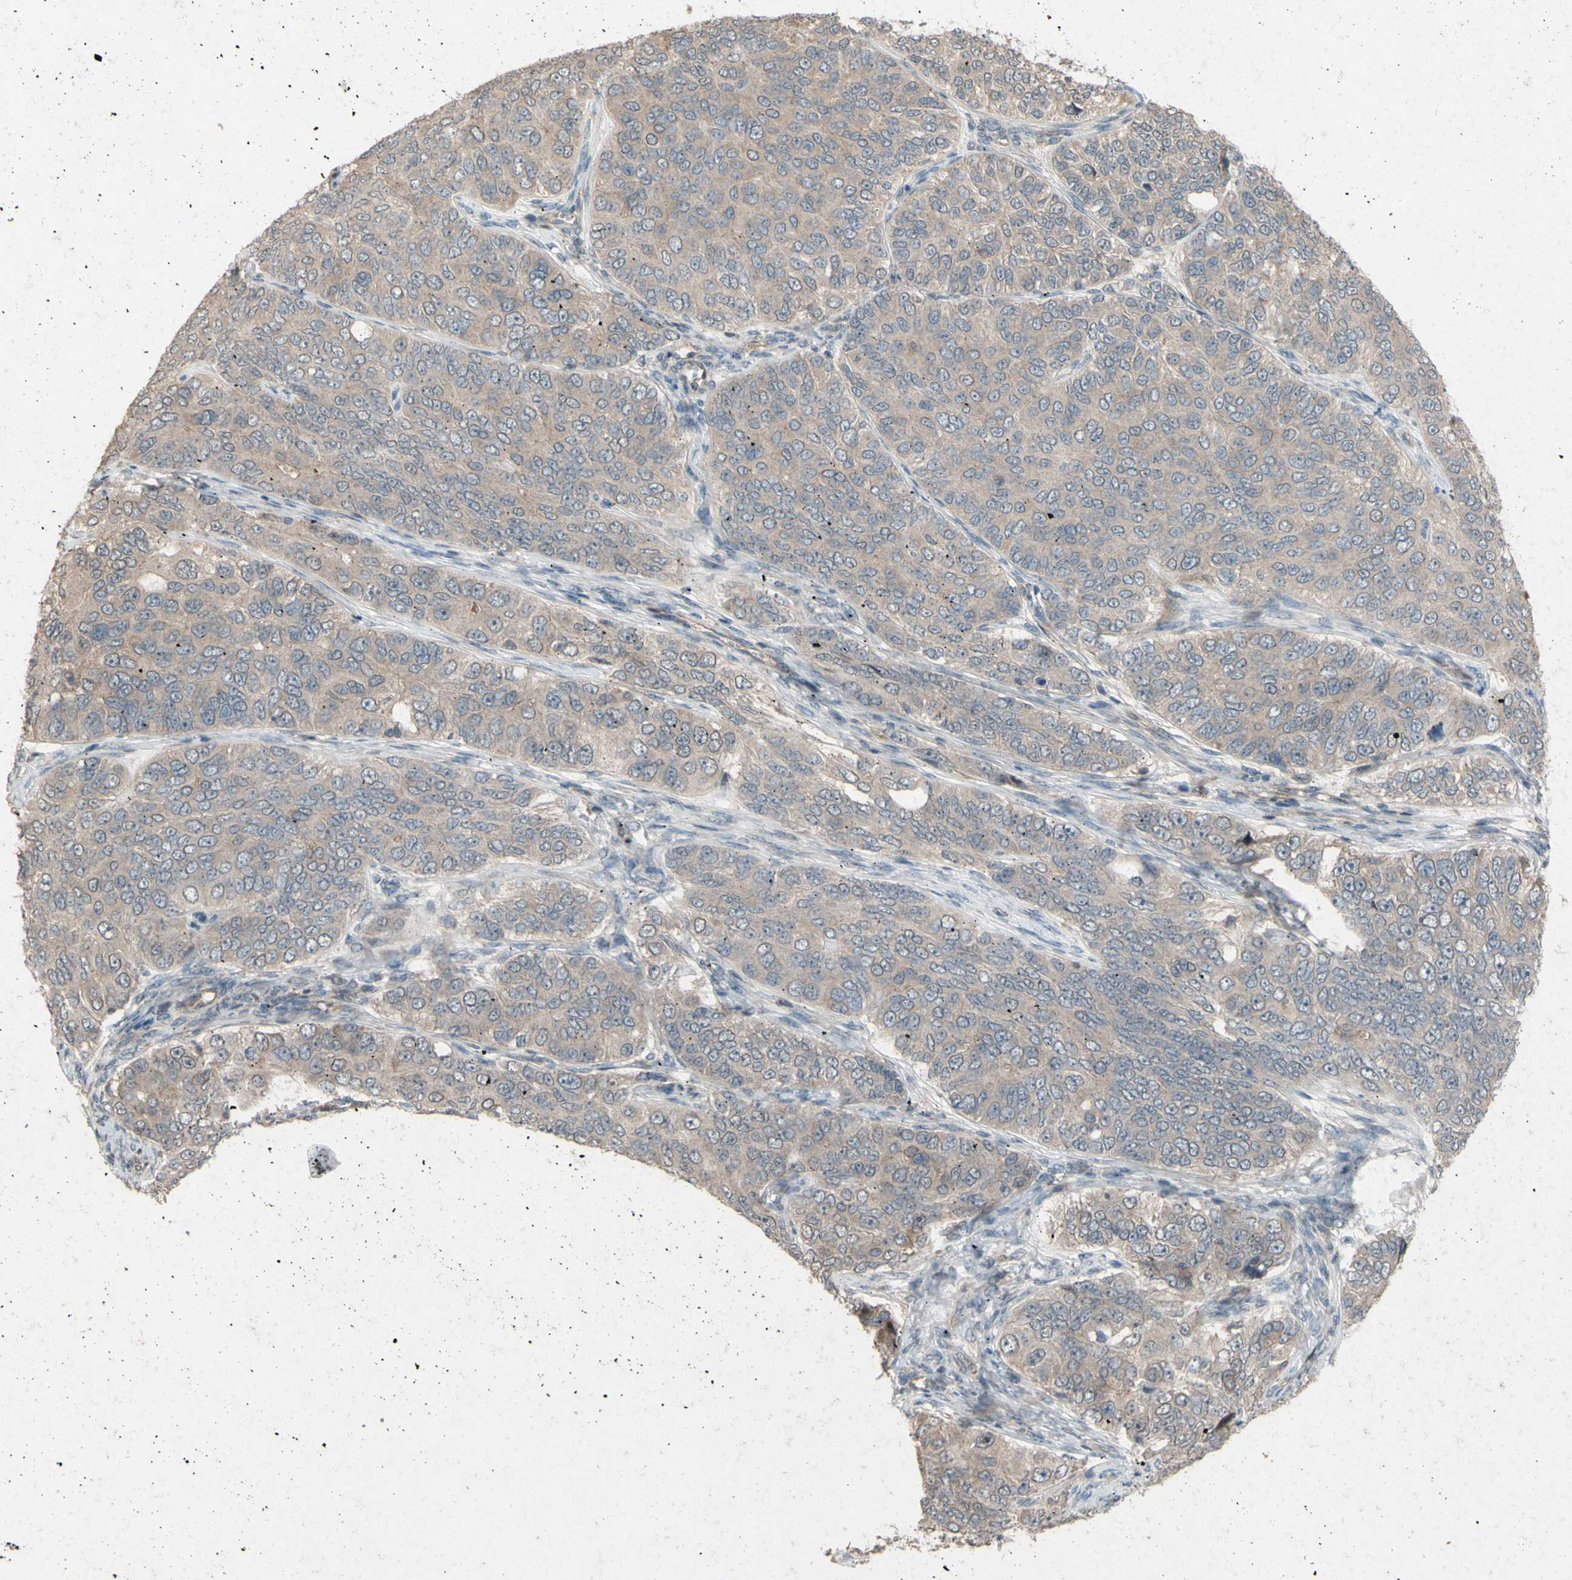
{"staining": {"intensity": "weak", "quantity": ">75%", "location": "cytoplasmic/membranous"}, "tissue": "ovarian cancer", "cell_type": "Tumor cells", "image_type": "cancer", "snomed": [{"axis": "morphology", "description": "Carcinoma, endometroid"}, {"axis": "topography", "description": "Ovary"}], "caption": "Ovarian cancer stained with a protein marker demonstrates weak staining in tumor cells.", "gene": "SHROOM4", "patient": {"sex": "female", "age": 51}}